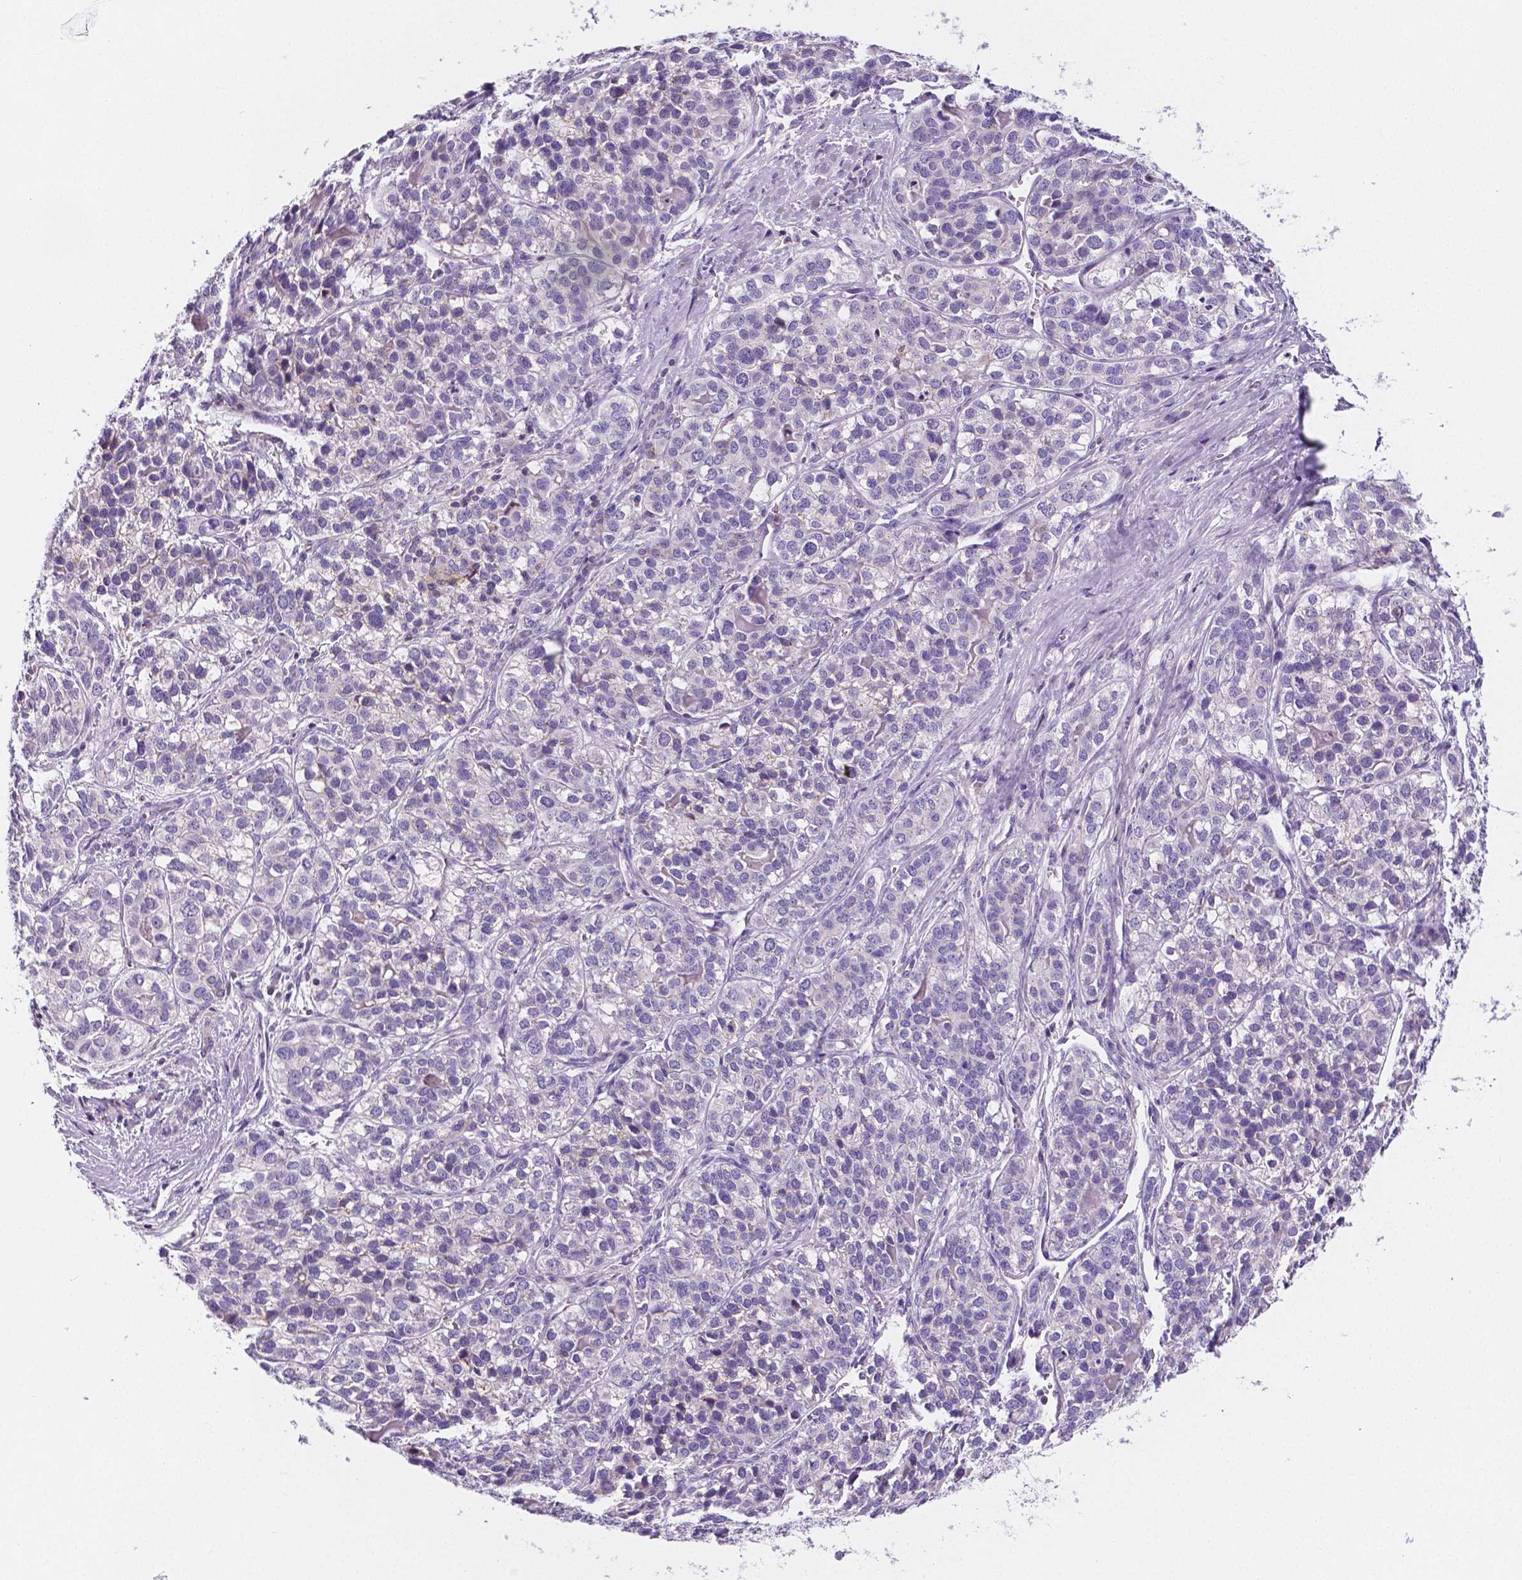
{"staining": {"intensity": "negative", "quantity": "none", "location": "none"}, "tissue": "liver cancer", "cell_type": "Tumor cells", "image_type": "cancer", "snomed": [{"axis": "morphology", "description": "Cholangiocarcinoma"}, {"axis": "topography", "description": "Liver"}], "caption": "High power microscopy photomicrograph of an immunohistochemistry histopathology image of cholangiocarcinoma (liver), revealing no significant staining in tumor cells.", "gene": "GABRD", "patient": {"sex": "male", "age": 56}}